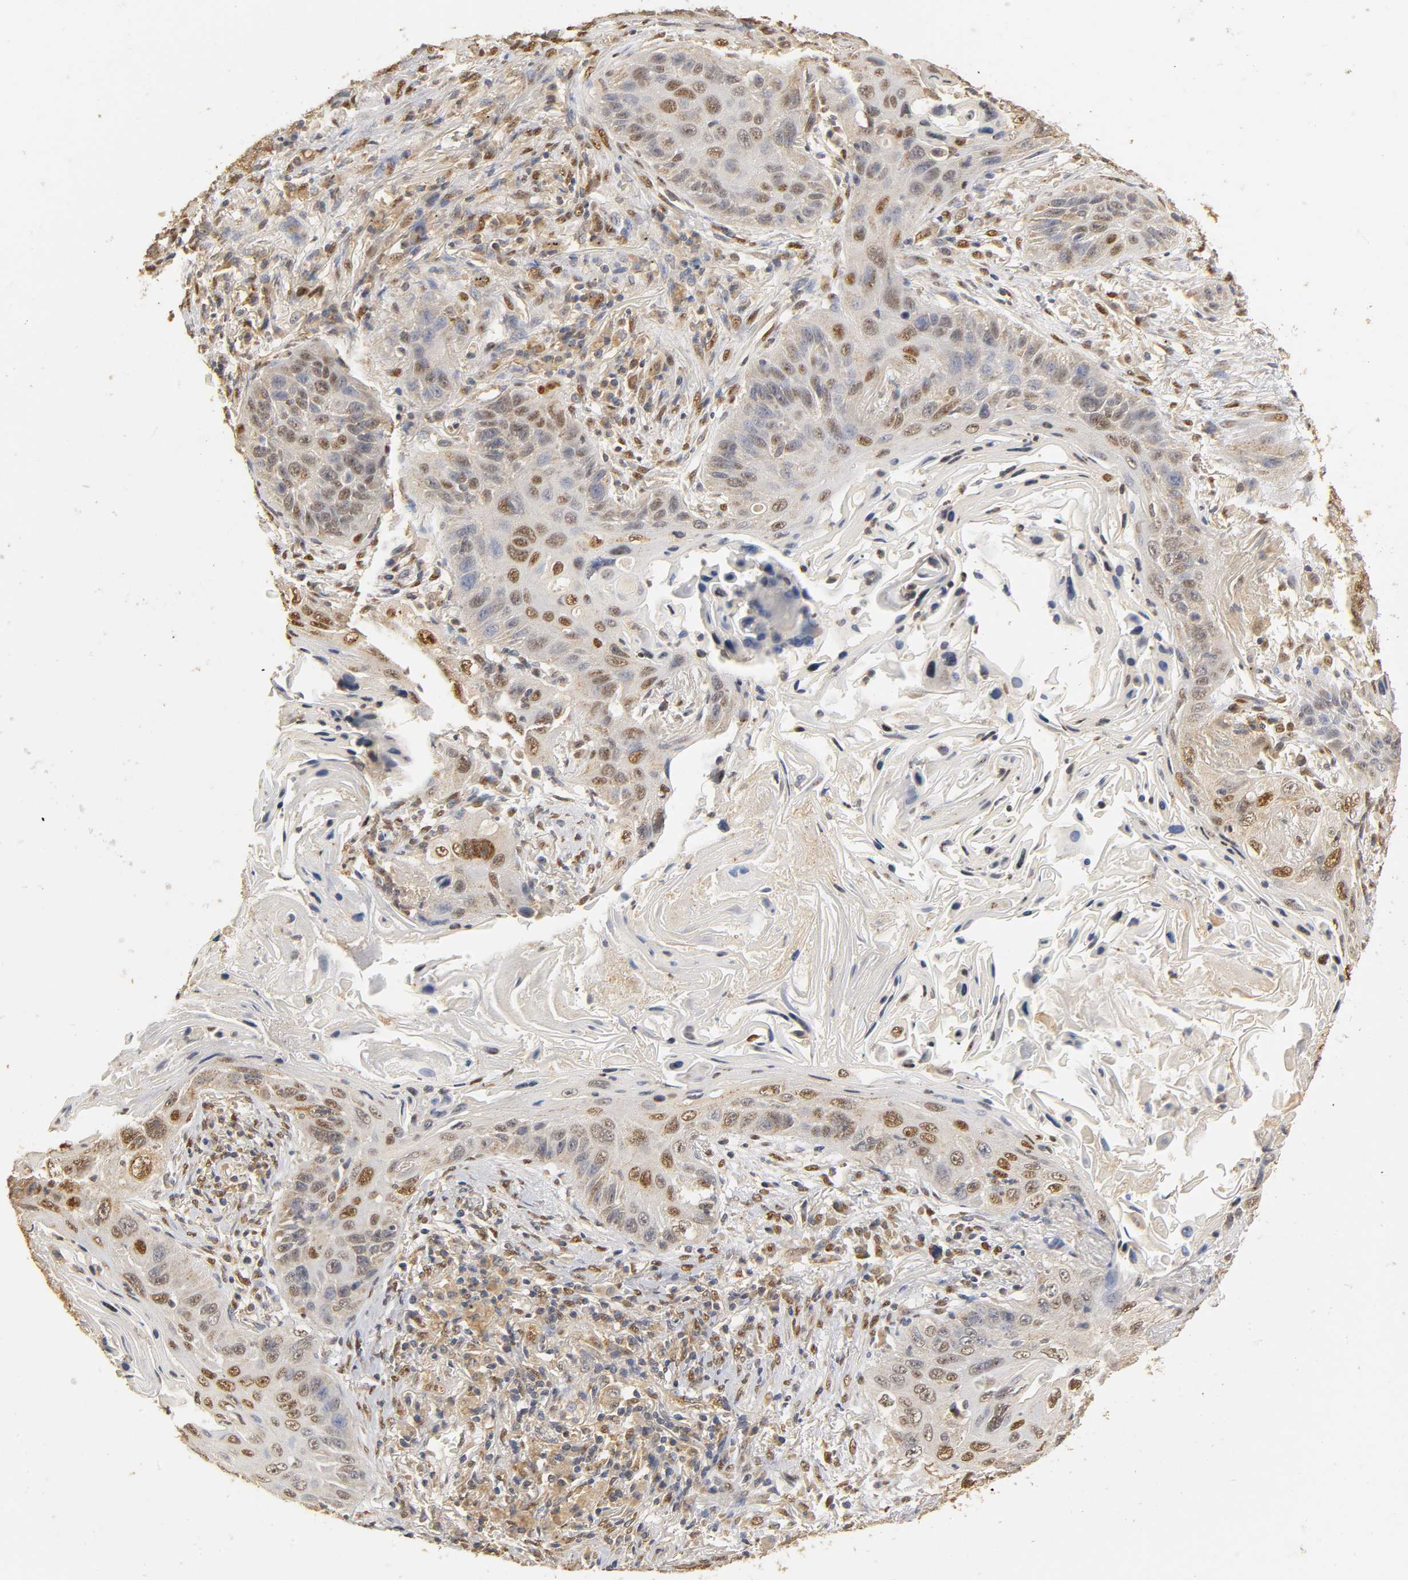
{"staining": {"intensity": "weak", "quantity": "25%-75%", "location": "cytoplasmic/membranous"}, "tissue": "lung cancer", "cell_type": "Tumor cells", "image_type": "cancer", "snomed": [{"axis": "morphology", "description": "Squamous cell carcinoma, NOS"}, {"axis": "topography", "description": "Lung"}], "caption": "IHC micrograph of lung squamous cell carcinoma stained for a protein (brown), which displays low levels of weak cytoplasmic/membranous staining in about 25%-75% of tumor cells.", "gene": "PKN1", "patient": {"sex": "female", "age": 67}}